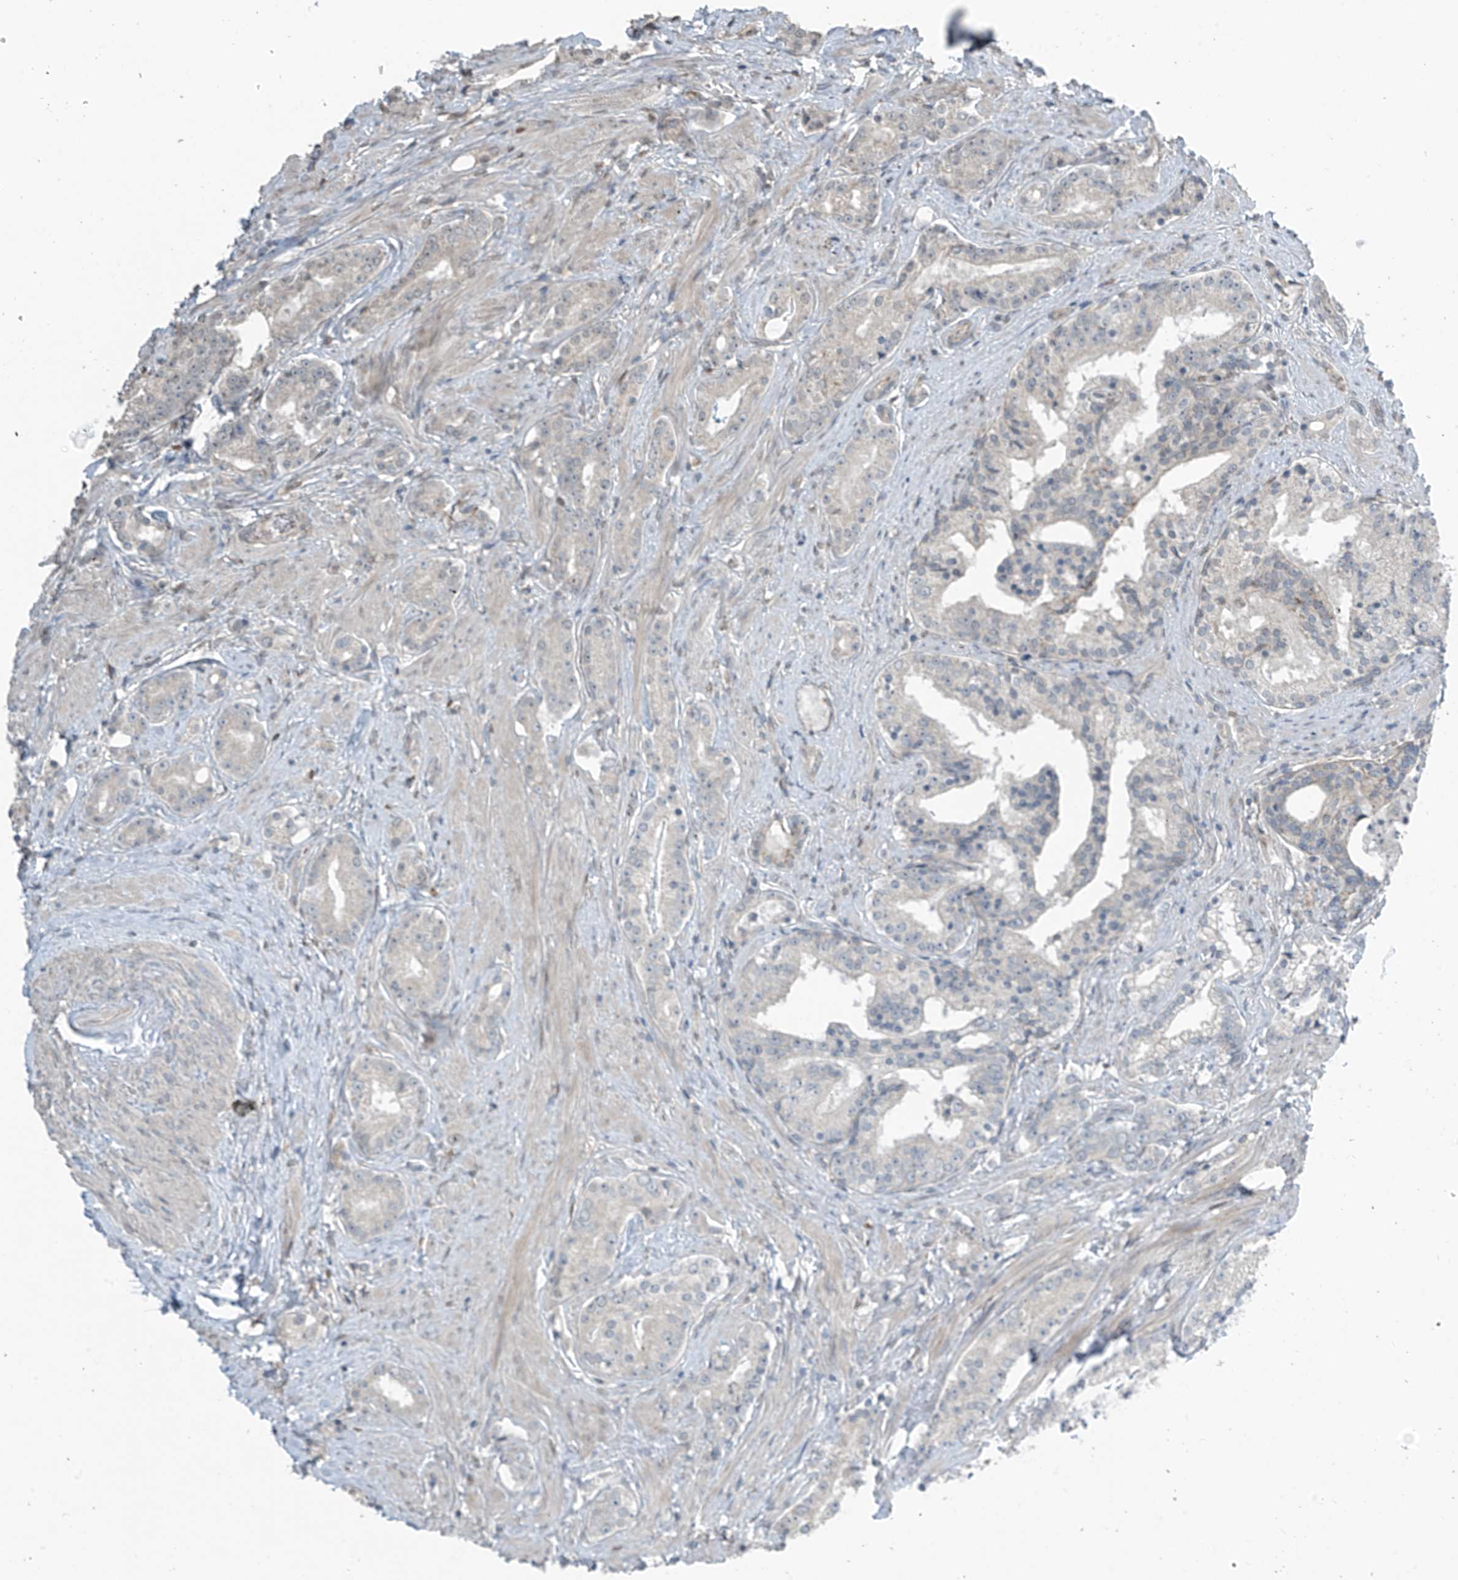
{"staining": {"intensity": "negative", "quantity": "none", "location": "none"}, "tissue": "prostate cancer", "cell_type": "Tumor cells", "image_type": "cancer", "snomed": [{"axis": "morphology", "description": "Adenocarcinoma, High grade"}, {"axis": "topography", "description": "Prostate"}], "caption": "Human prostate cancer stained for a protein using IHC shows no staining in tumor cells.", "gene": "HOXA11", "patient": {"sex": "male", "age": 58}}